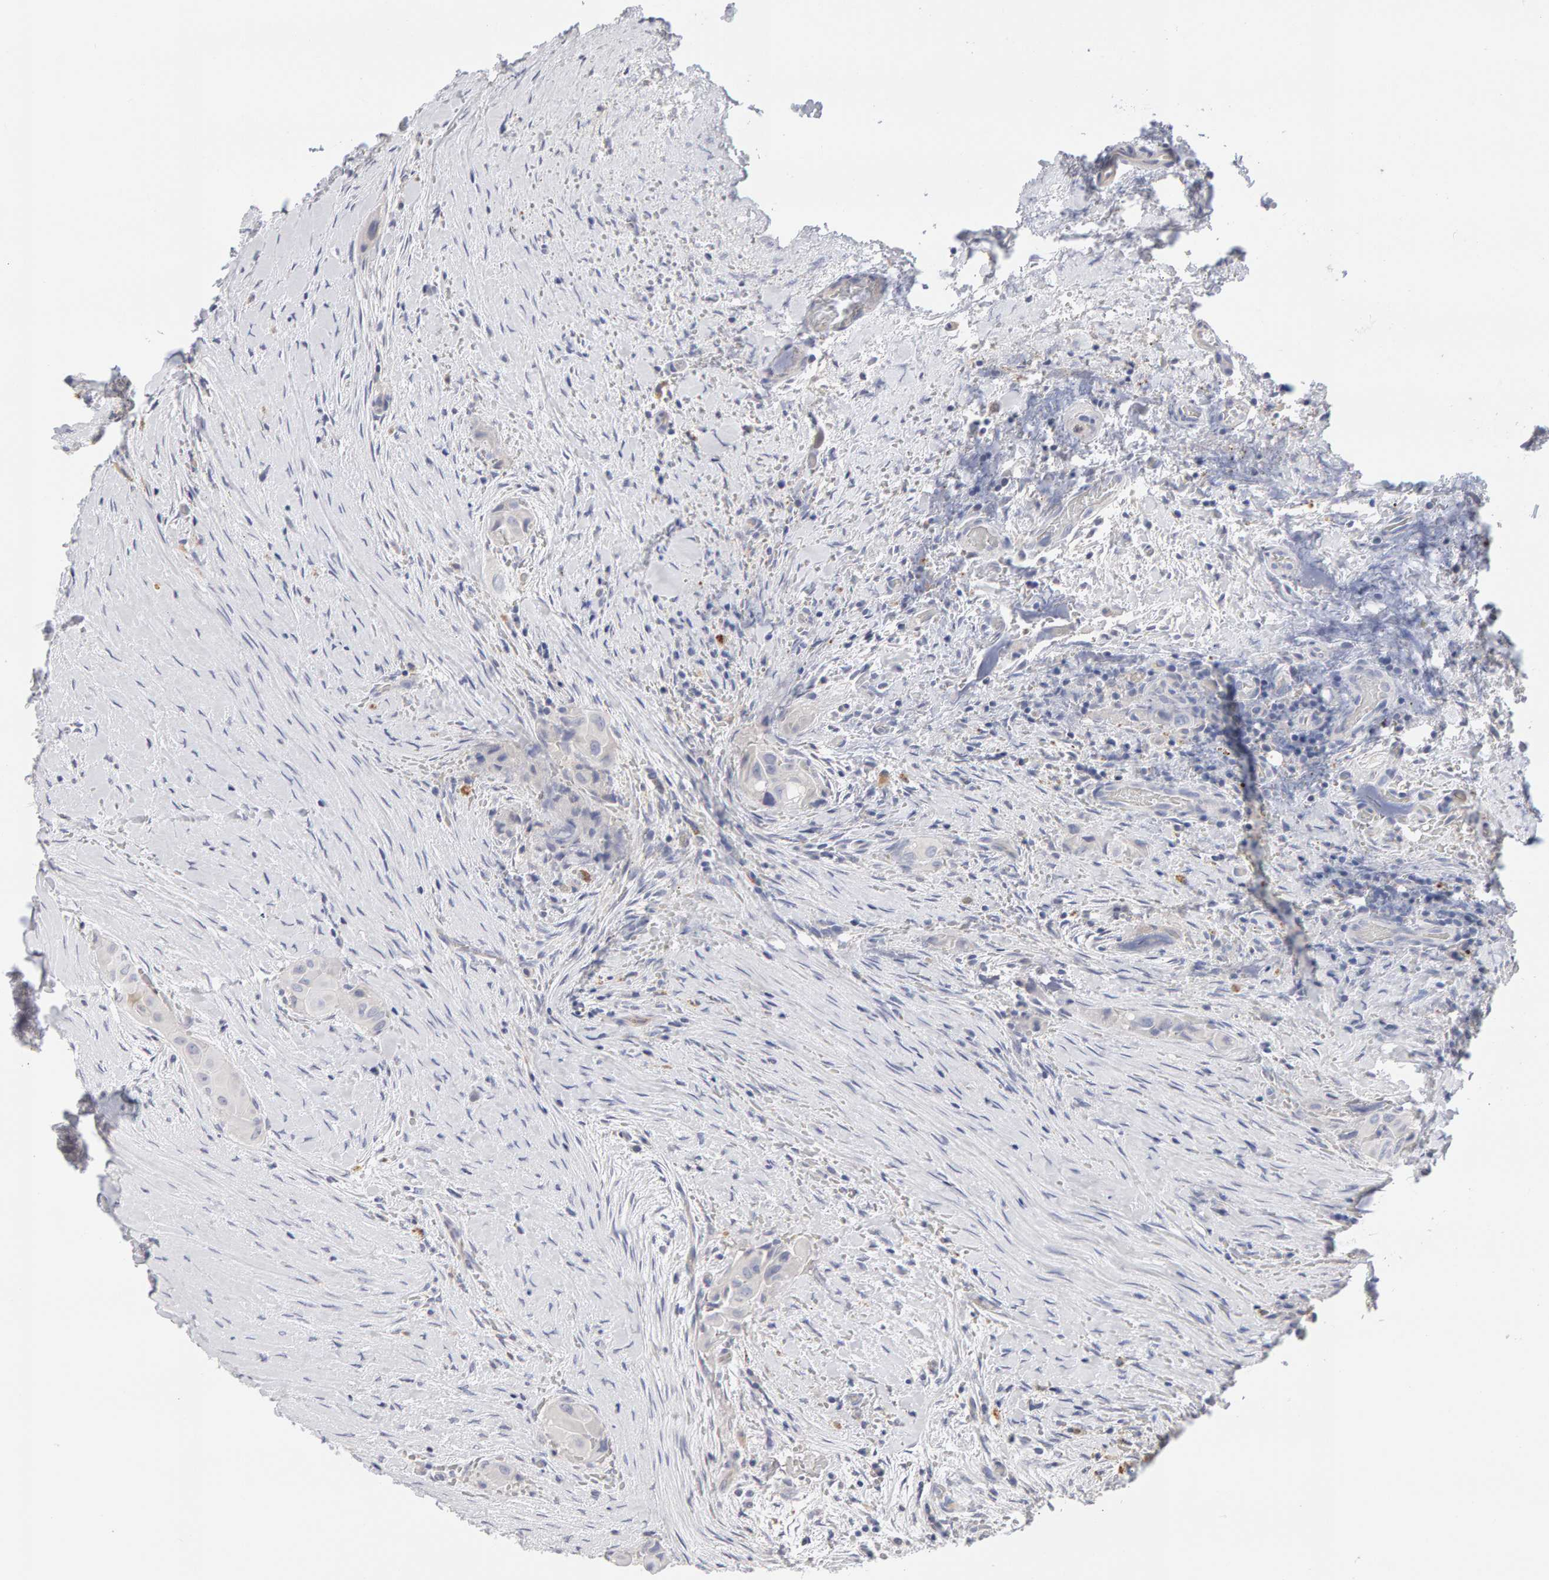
{"staining": {"intensity": "negative", "quantity": "none", "location": "none"}, "tissue": "thyroid cancer", "cell_type": "Tumor cells", "image_type": "cancer", "snomed": [{"axis": "morphology", "description": "Papillary adenocarcinoma, NOS"}, {"axis": "topography", "description": "Thyroid gland"}], "caption": "IHC photomicrograph of neoplastic tissue: thyroid papillary adenocarcinoma stained with DAB shows no significant protein staining in tumor cells.", "gene": "METRNL", "patient": {"sex": "female", "age": 59}}